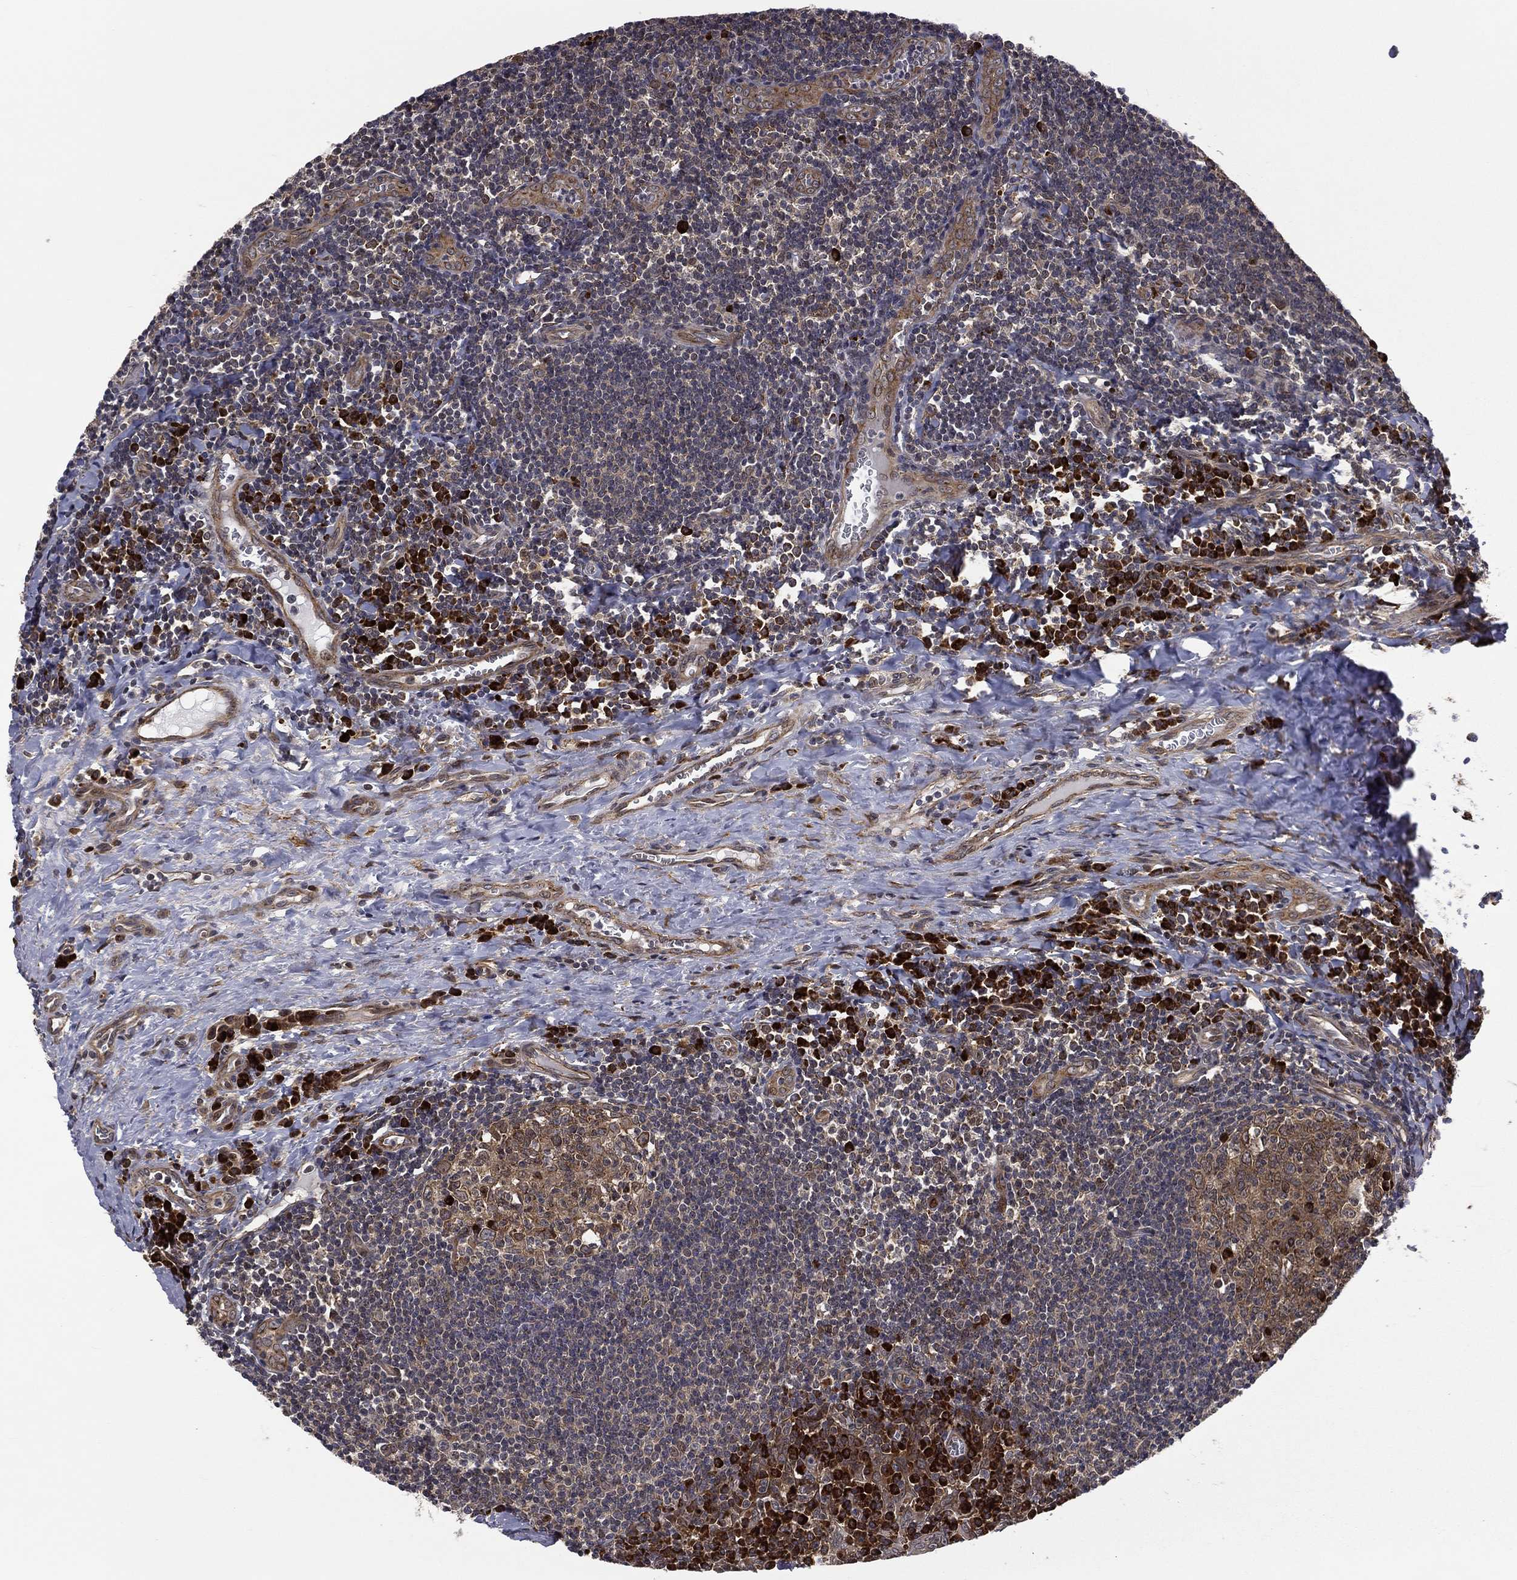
{"staining": {"intensity": "moderate", "quantity": ">75%", "location": "cytoplasmic/membranous"}, "tissue": "tonsil", "cell_type": "Germinal center cells", "image_type": "normal", "snomed": [{"axis": "morphology", "description": "Normal tissue, NOS"}, {"axis": "morphology", "description": "Inflammation, NOS"}, {"axis": "topography", "description": "Tonsil"}], "caption": "About >75% of germinal center cells in benign tonsil show moderate cytoplasmic/membranous protein staining as visualized by brown immunohistochemical staining.", "gene": "ARL3", "patient": {"sex": "female", "age": 31}}